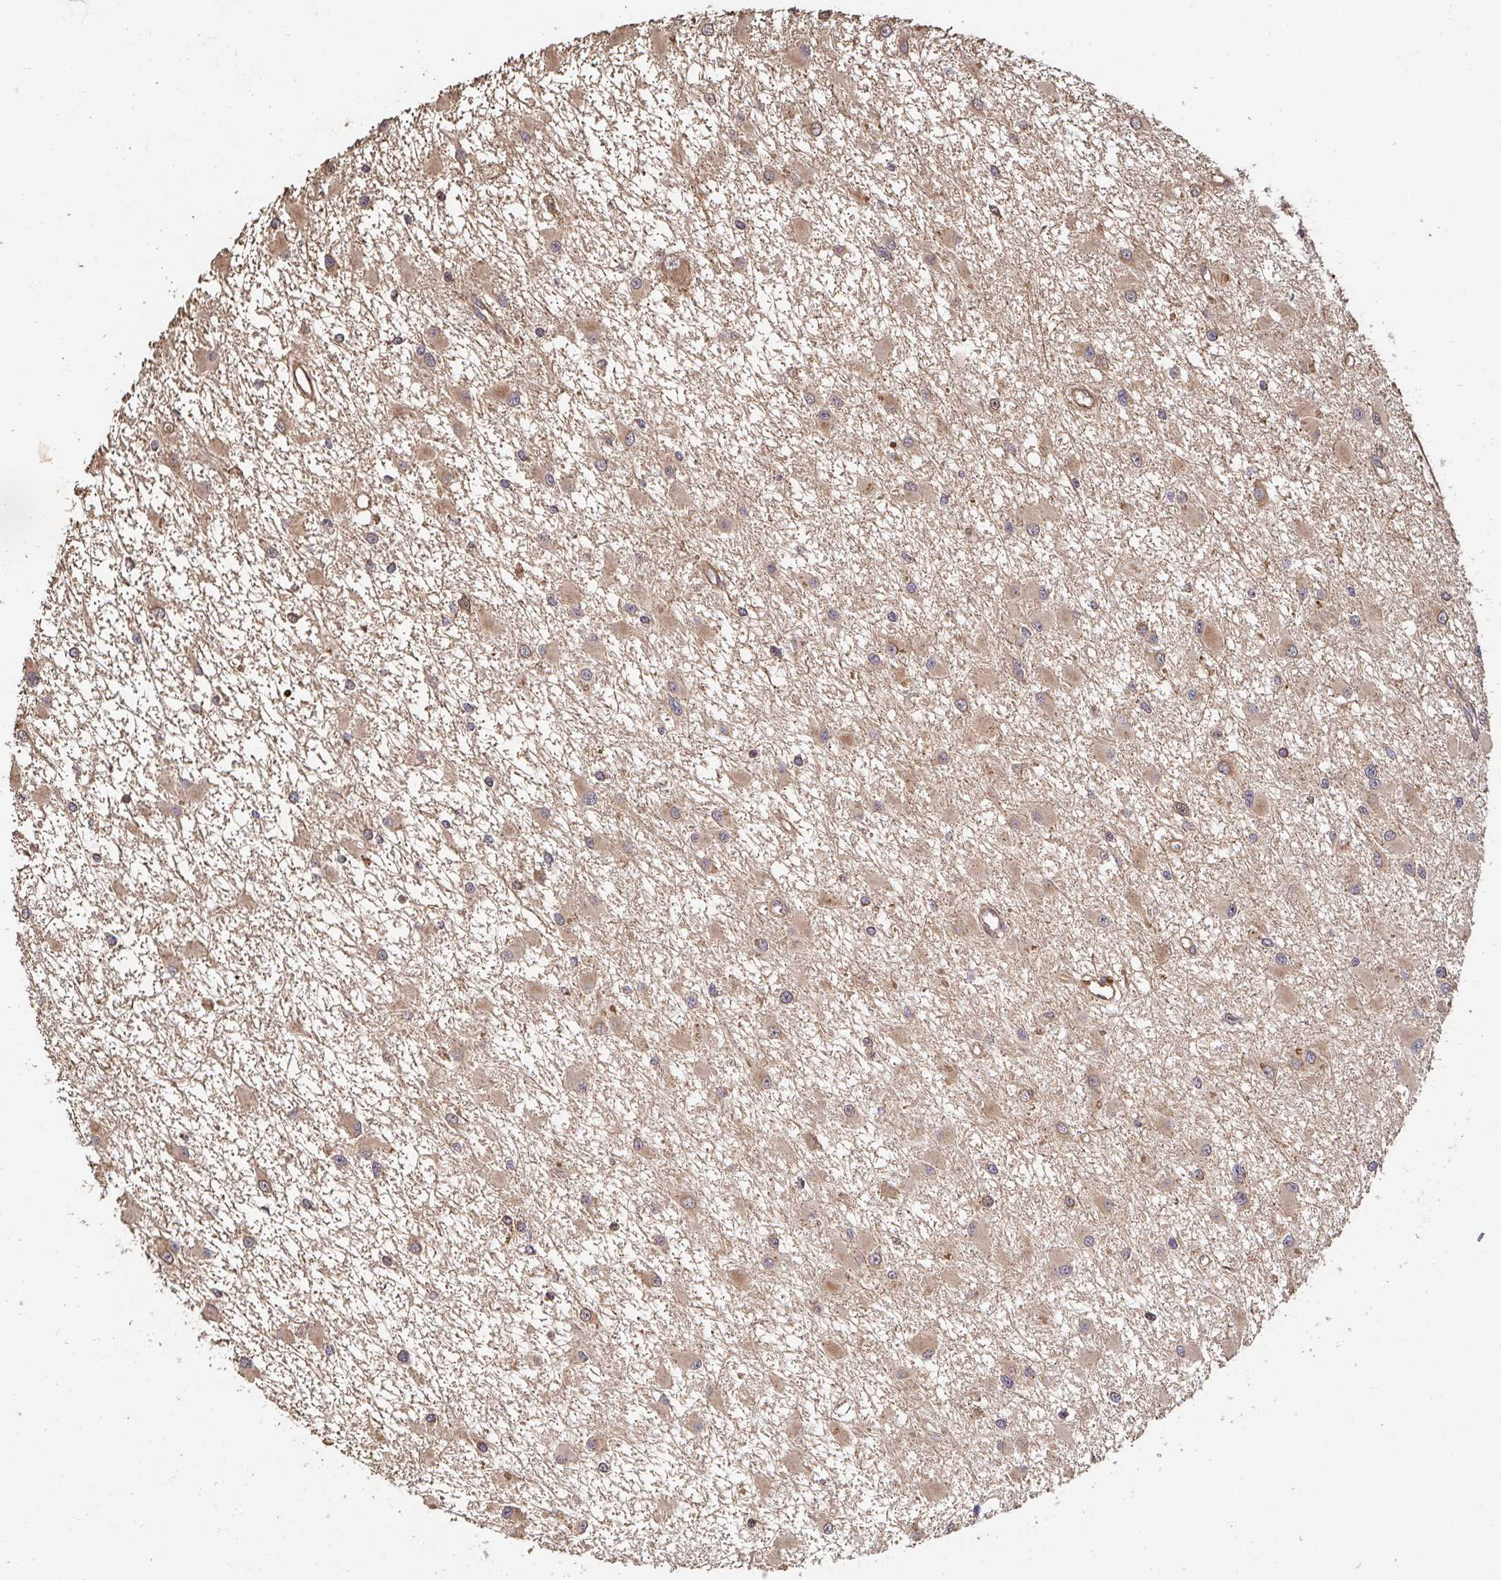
{"staining": {"intensity": "moderate", "quantity": "<25%", "location": "cytoplasmic/membranous"}, "tissue": "glioma", "cell_type": "Tumor cells", "image_type": "cancer", "snomed": [{"axis": "morphology", "description": "Glioma, malignant, High grade"}, {"axis": "topography", "description": "Brain"}], "caption": "High-grade glioma (malignant) tissue reveals moderate cytoplasmic/membranous staining in approximately <25% of tumor cells (Stains: DAB (3,3'-diaminobenzidine) in brown, nuclei in blue, Microscopy: brightfield microscopy at high magnification).", "gene": "APBB1", "patient": {"sex": "male", "age": 54}}